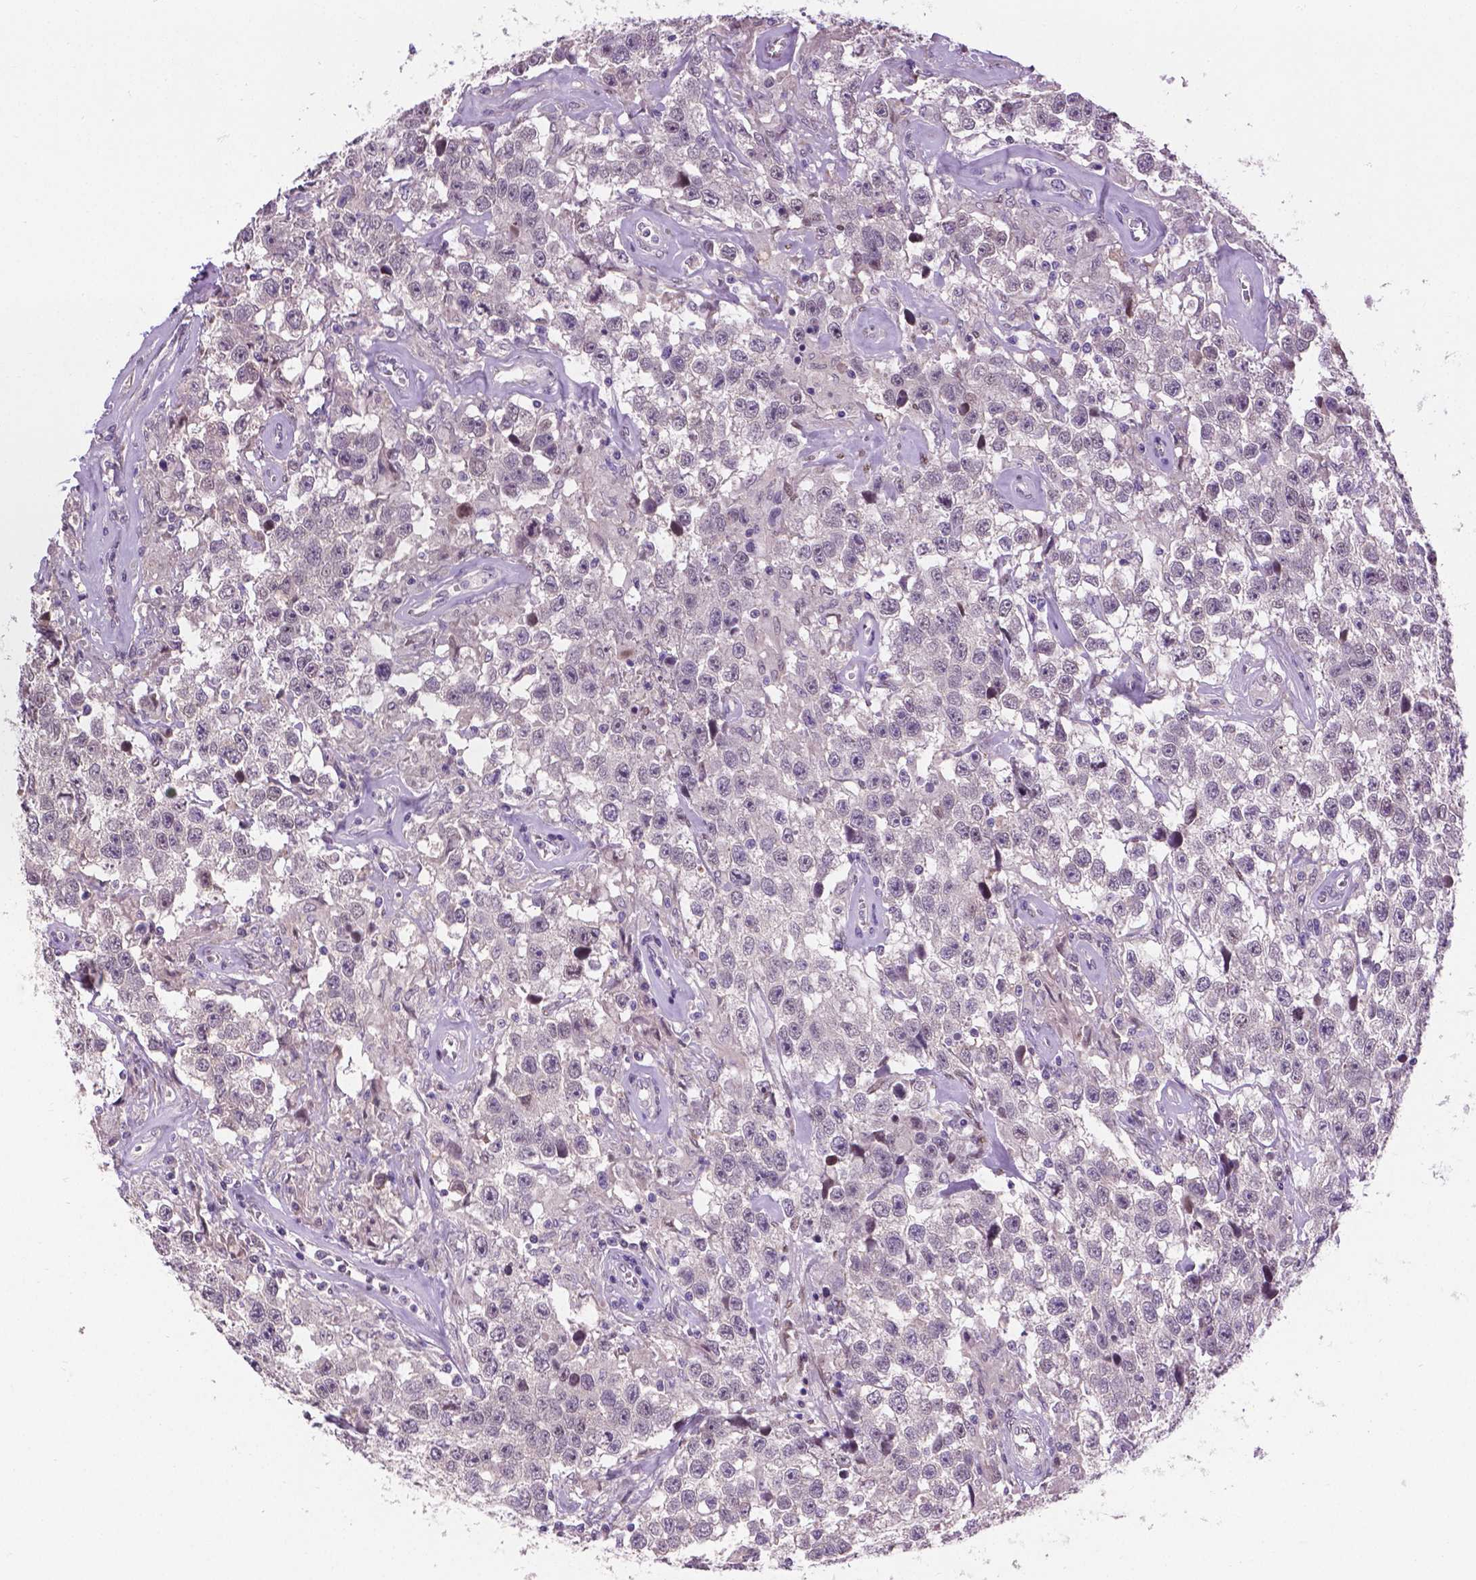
{"staining": {"intensity": "negative", "quantity": "none", "location": "none"}, "tissue": "testis cancer", "cell_type": "Tumor cells", "image_type": "cancer", "snomed": [{"axis": "morphology", "description": "Seminoma, NOS"}, {"axis": "topography", "description": "Testis"}], "caption": "The micrograph demonstrates no staining of tumor cells in seminoma (testis).", "gene": "IRF6", "patient": {"sex": "male", "age": 43}}